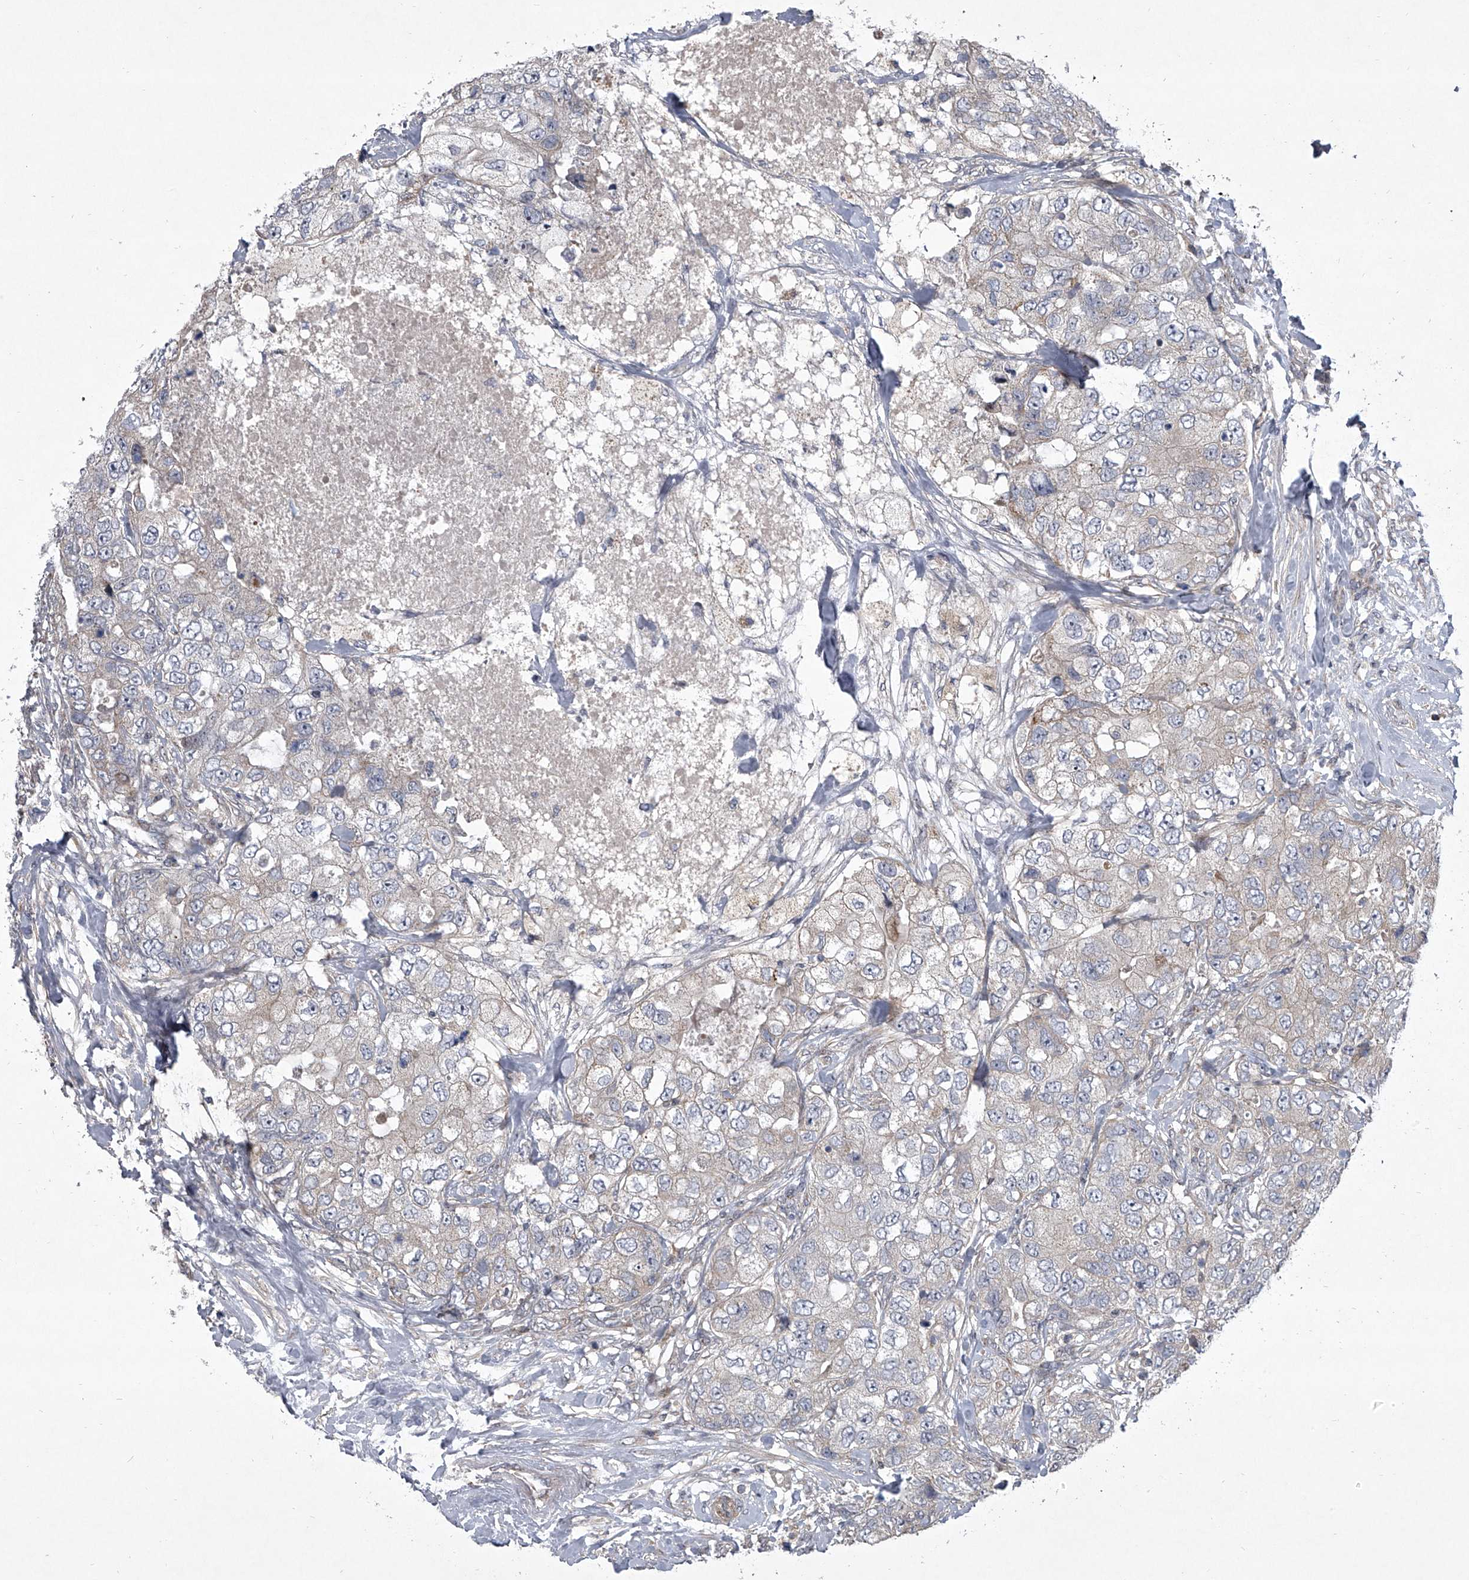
{"staining": {"intensity": "negative", "quantity": "none", "location": "none"}, "tissue": "breast cancer", "cell_type": "Tumor cells", "image_type": "cancer", "snomed": [{"axis": "morphology", "description": "Duct carcinoma"}, {"axis": "topography", "description": "Breast"}], "caption": "A photomicrograph of human breast cancer is negative for staining in tumor cells.", "gene": "HEATR6", "patient": {"sex": "female", "age": 62}}